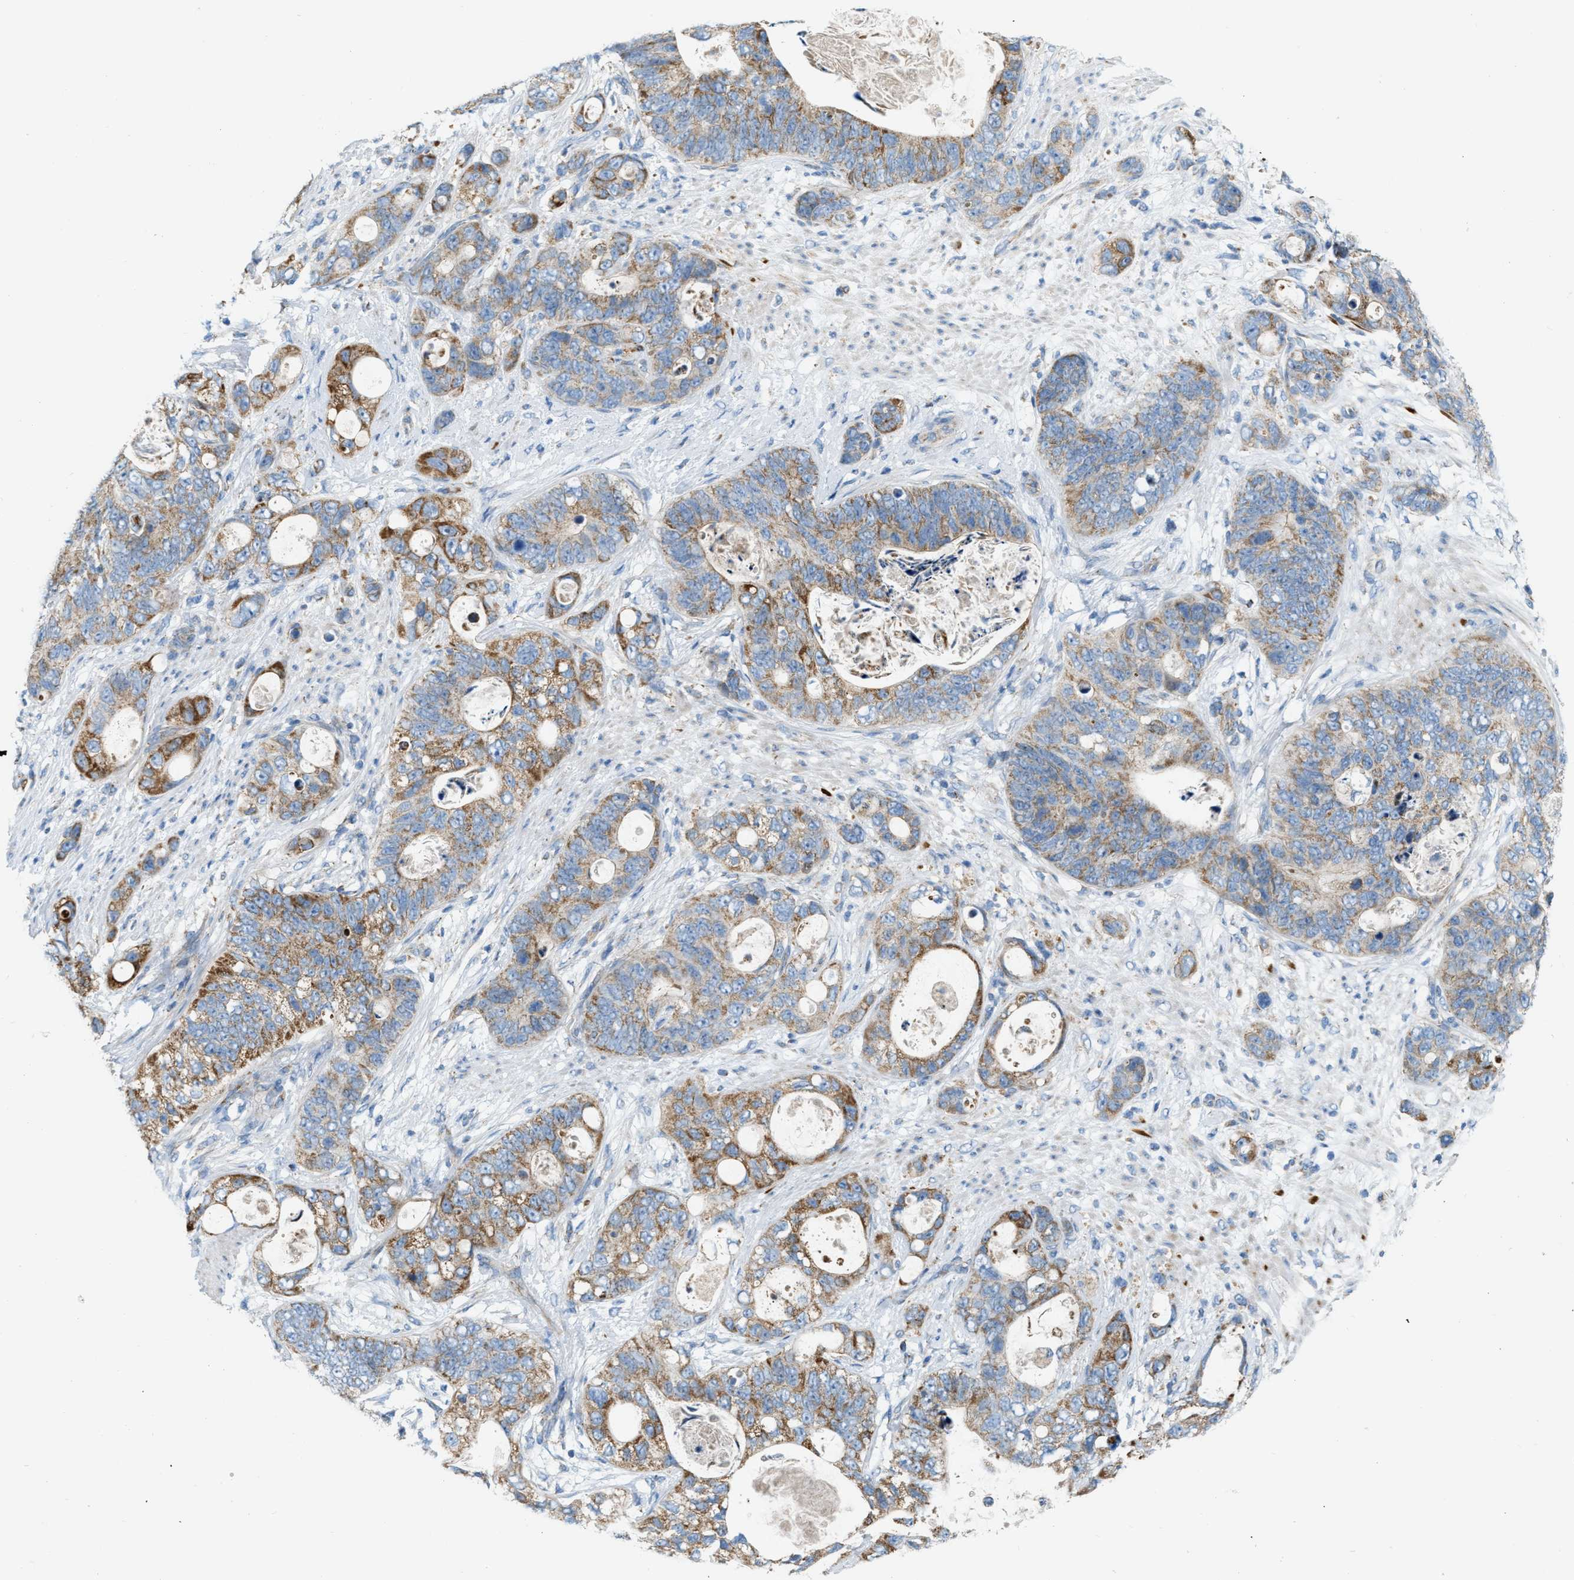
{"staining": {"intensity": "moderate", "quantity": ">75%", "location": "cytoplasmic/membranous"}, "tissue": "stomach cancer", "cell_type": "Tumor cells", "image_type": "cancer", "snomed": [{"axis": "morphology", "description": "Normal tissue, NOS"}, {"axis": "morphology", "description": "Adenocarcinoma, NOS"}, {"axis": "topography", "description": "Stomach"}], "caption": "Adenocarcinoma (stomach) stained with DAB (3,3'-diaminobenzidine) IHC exhibits medium levels of moderate cytoplasmic/membranous expression in about >75% of tumor cells.", "gene": "JADE1", "patient": {"sex": "female", "age": 89}}